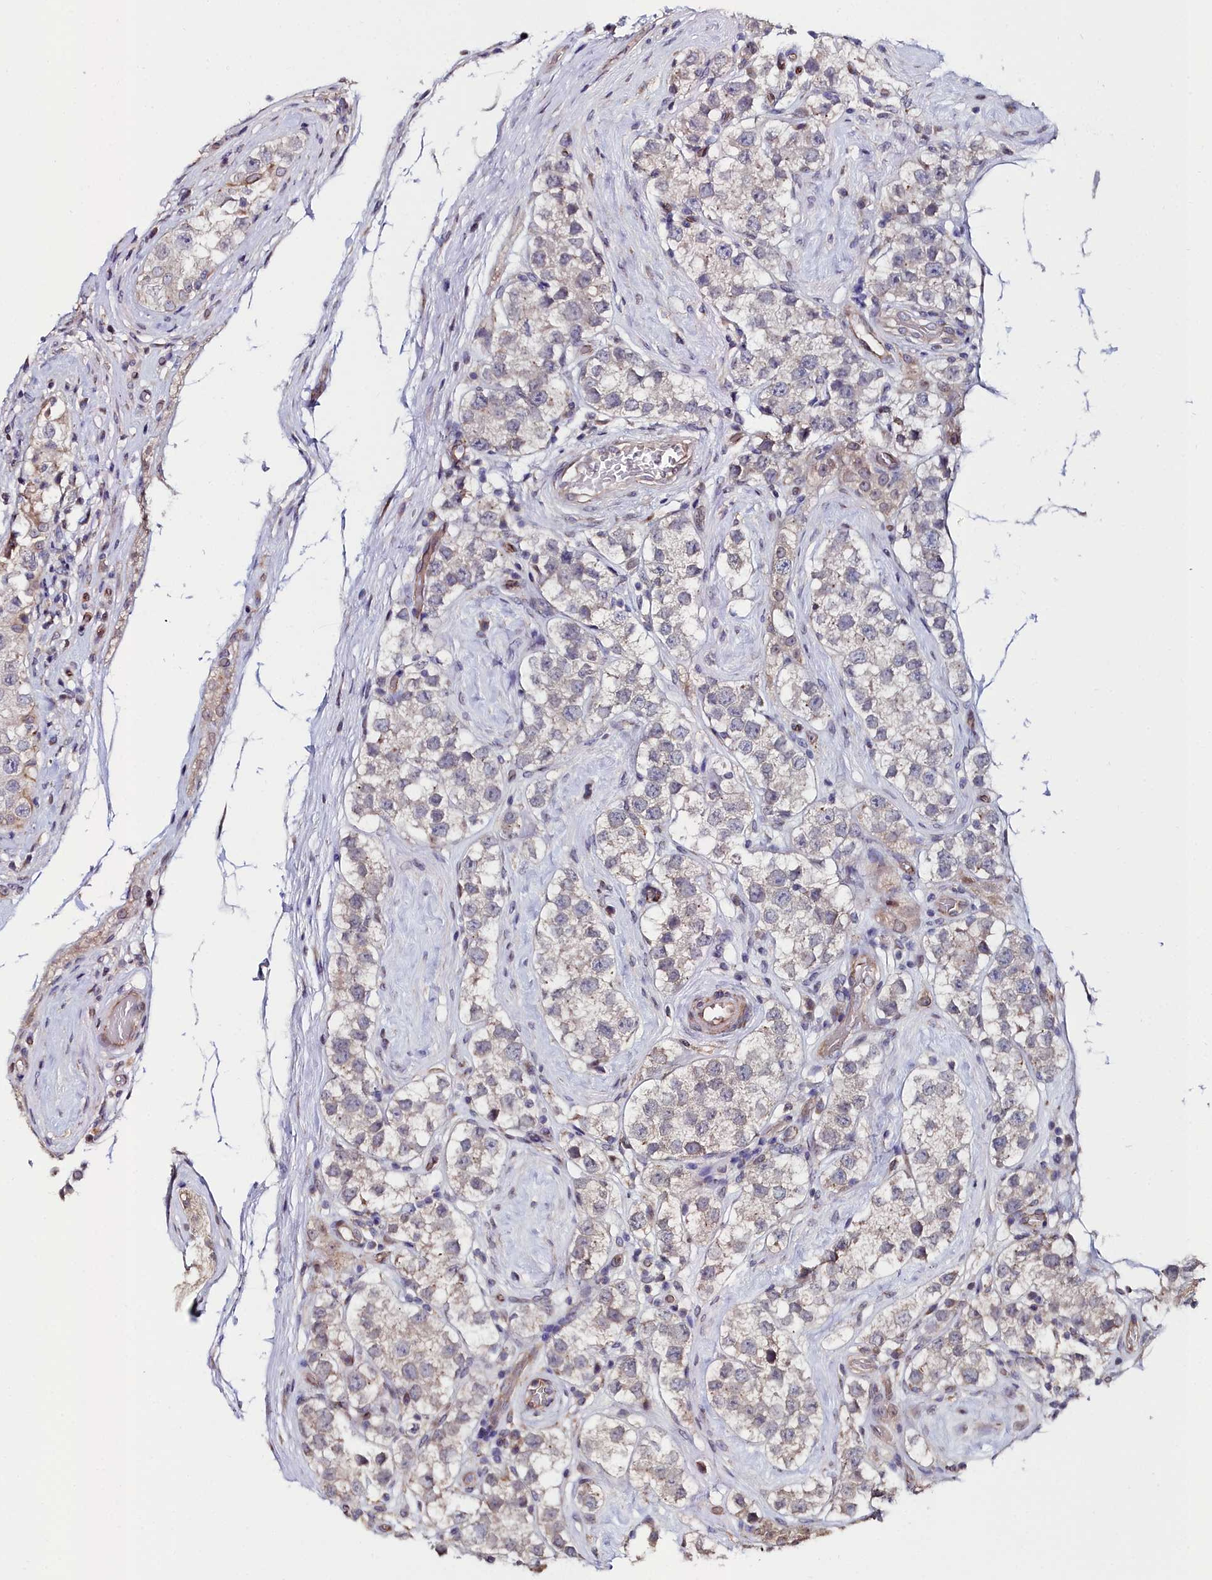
{"staining": {"intensity": "negative", "quantity": "none", "location": "none"}, "tissue": "testis cancer", "cell_type": "Tumor cells", "image_type": "cancer", "snomed": [{"axis": "morphology", "description": "Seminoma, NOS"}, {"axis": "topography", "description": "Testis"}], "caption": "Immunohistochemical staining of testis seminoma shows no significant staining in tumor cells.", "gene": "C4orf19", "patient": {"sex": "male", "age": 34}}